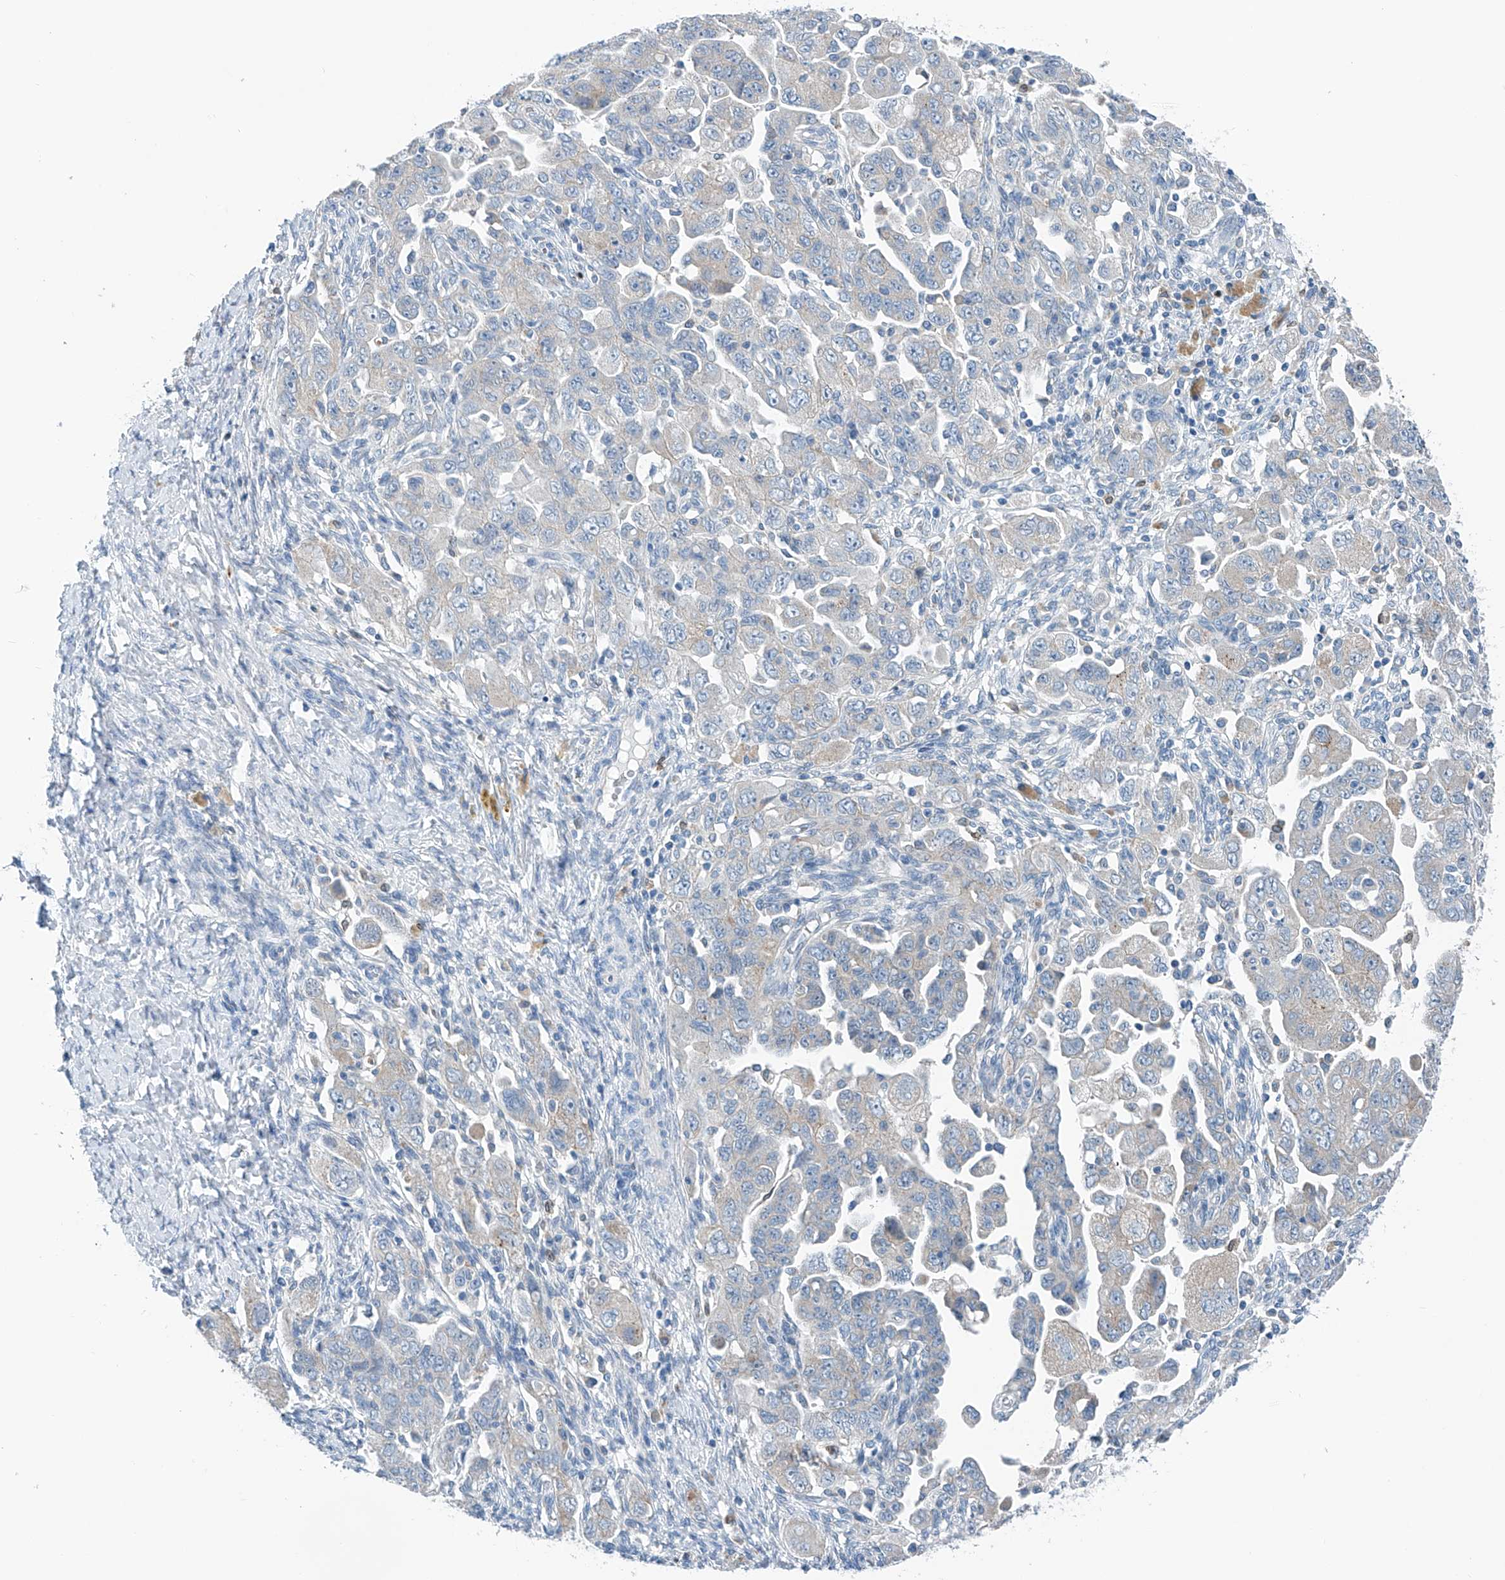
{"staining": {"intensity": "negative", "quantity": "none", "location": "none"}, "tissue": "ovarian cancer", "cell_type": "Tumor cells", "image_type": "cancer", "snomed": [{"axis": "morphology", "description": "Carcinoma, NOS"}, {"axis": "morphology", "description": "Cystadenocarcinoma, serous, NOS"}, {"axis": "topography", "description": "Ovary"}], "caption": "IHC photomicrograph of human ovarian cancer stained for a protein (brown), which demonstrates no expression in tumor cells. The staining was performed using DAB (3,3'-diaminobenzidine) to visualize the protein expression in brown, while the nuclei were stained in blue with hematoxylin (Magnification: 20x).", "gene": "CEP85L", "patient": {"sex": "female", "age": 69}}